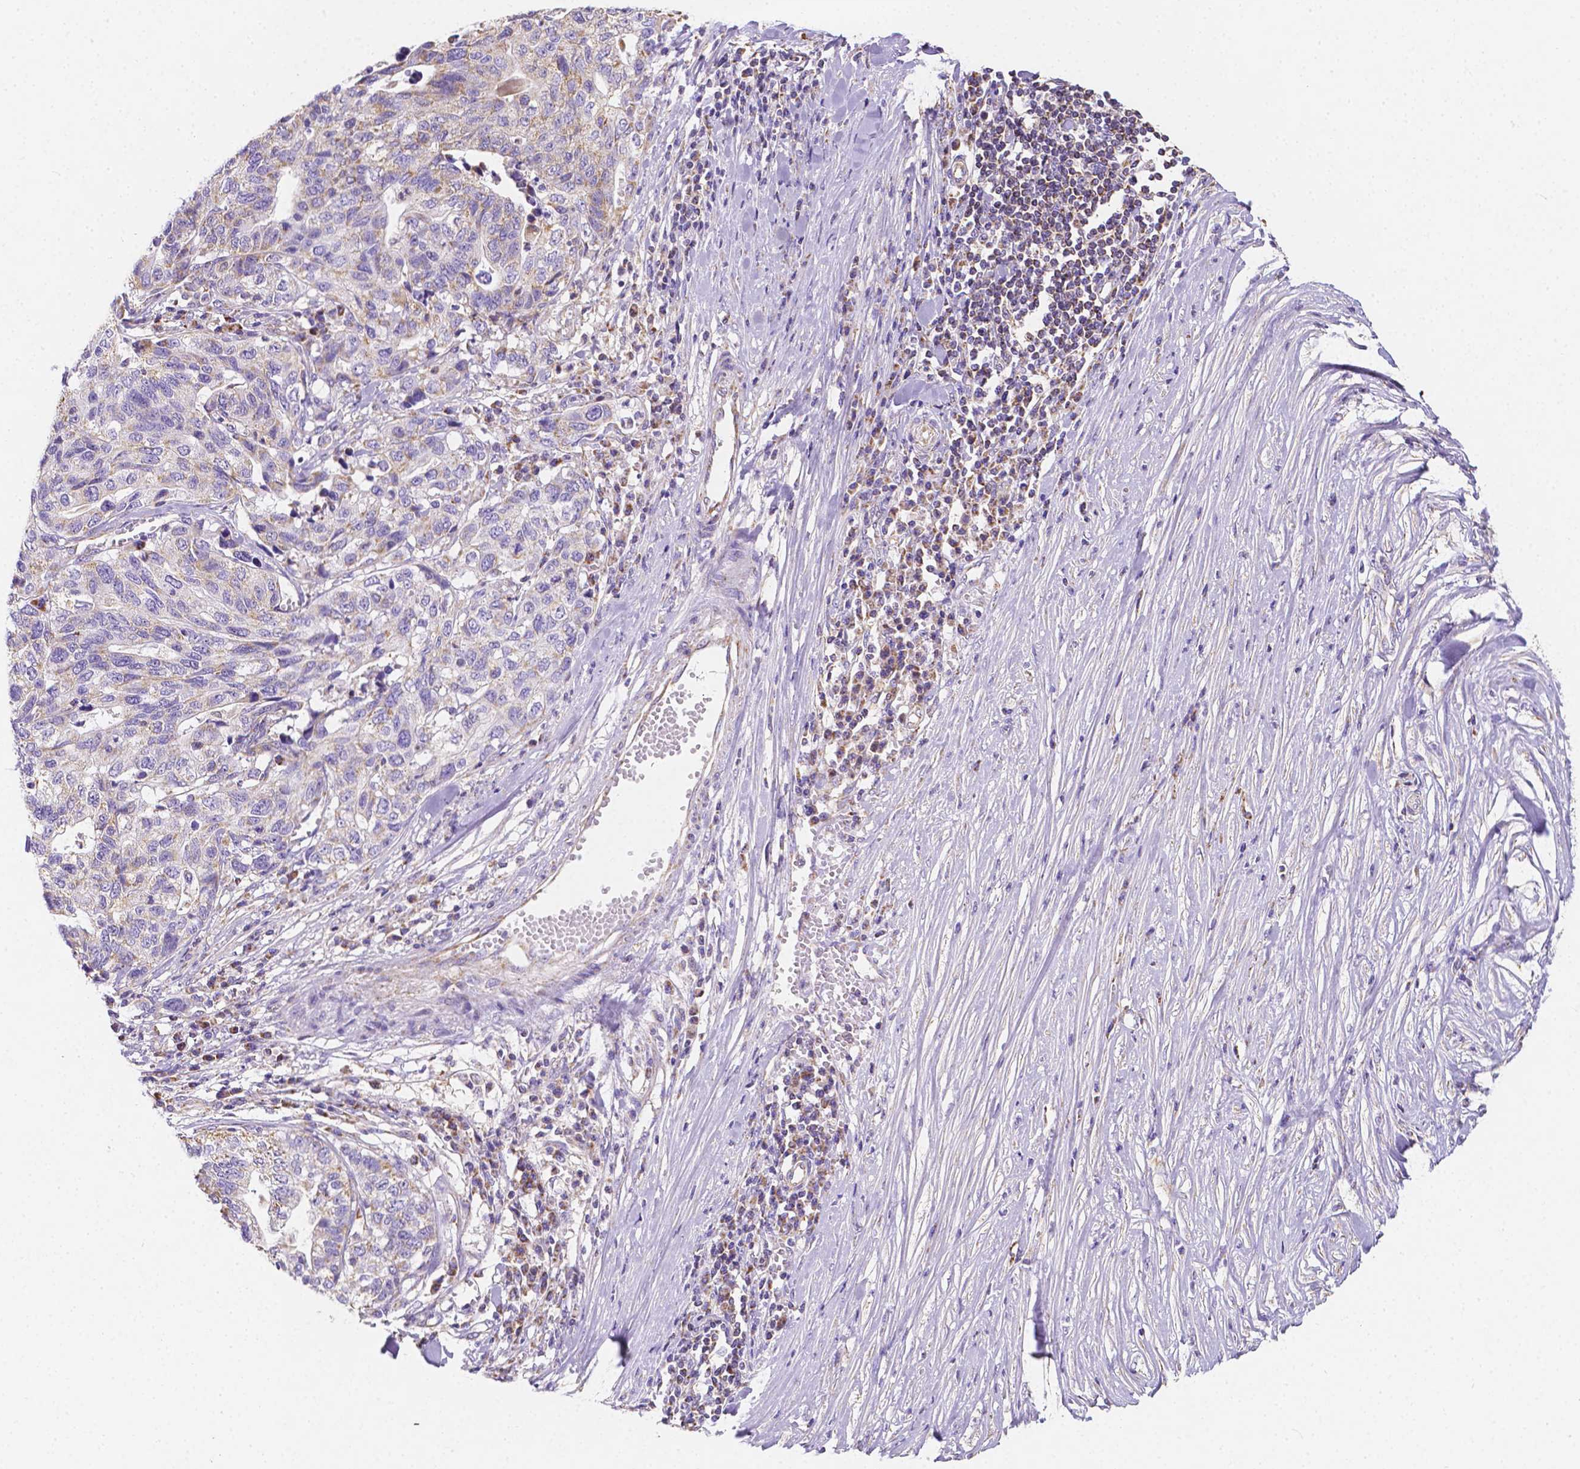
{"staining": {"intensity": "weak", "quantity": "<25%", "location": "cytoplasmic/membranous"}, "tissue": "stomach cancer", "cell_type": "Tumor cells", "image_type": "cancer", "snomed": [{"axis": "morphology", "description": "Adenocarcinoma, NOS"}, {"axis": "topography", "description": "Stomach, upper"}], "caption": "This is a image of immunohistochemistry (IHC) staining of adenocarcinoma (stomach), which shows no staining in tumor cells. The staining was performed using DAB to visualize the protein expression in brown, while the nuclei were stained in blue with hematoxylin (Magnification: 20x).", "gene": "SGTB", "patient": {"sex": "female", "age": 67}}